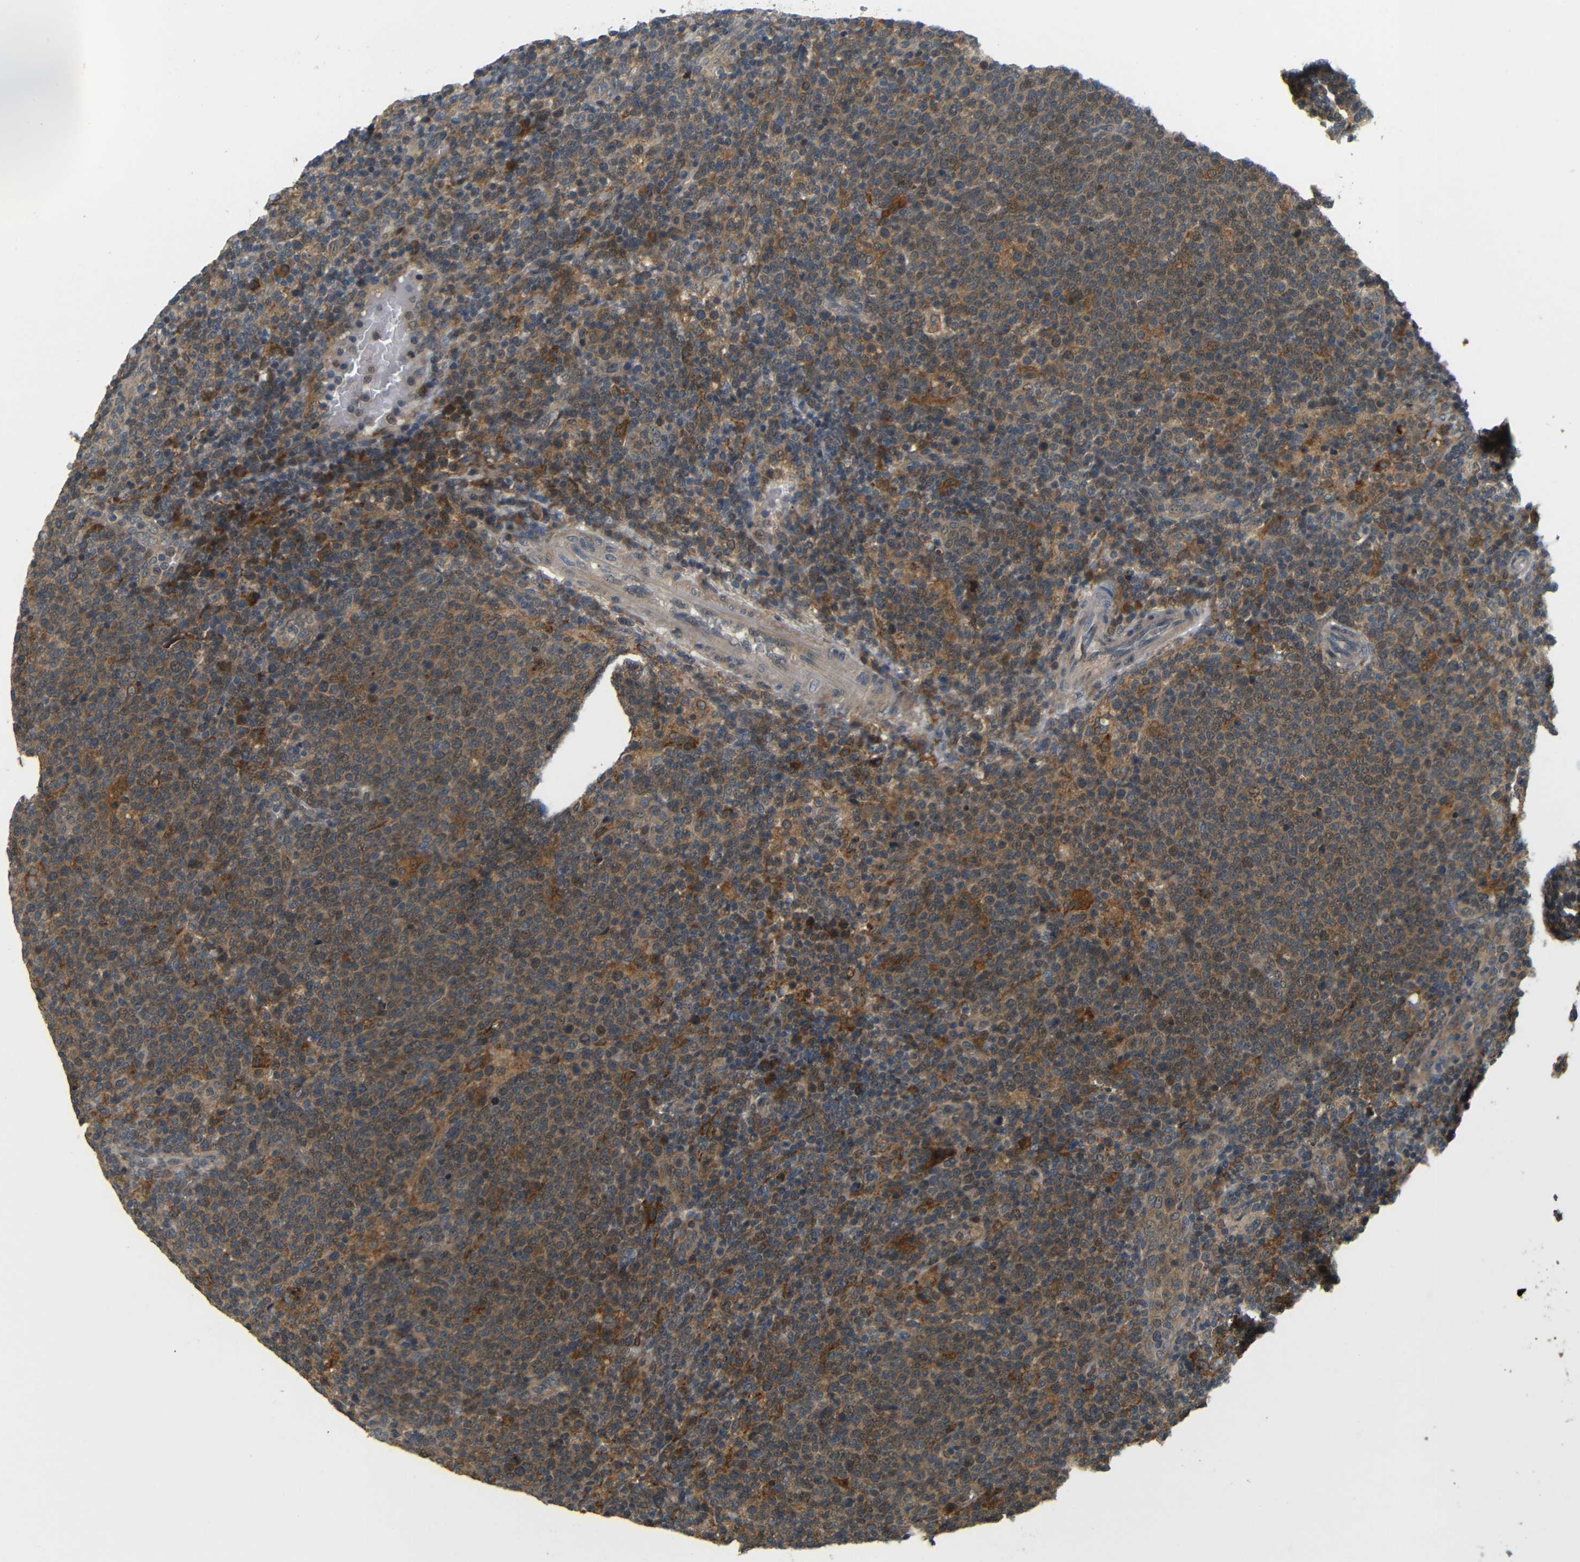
{"staining": {"intensity": "moderate", "quantity": ">75%", "location": "cytoplasmic/membranous"}, "tissue": "lymphoma", "cell_type": "Tumor cells", "image_type": "cancer", "snomed": [{"axis": "morphology", "description": "Malignant lymphoma, non-Hodgkin's type, High grade"}, {"axis": "topography", "description": "Lymph node"}], "caption": "Moderate cytoplasmic/membranous staining for a protein is appreciated in about >75% of tumor cells of high-grade malignant lymphoma, non-Hodgkin's type using immunohistochemistry.", "gene": "EPHB2", "patient": {"sex": "male", "age": 61}}